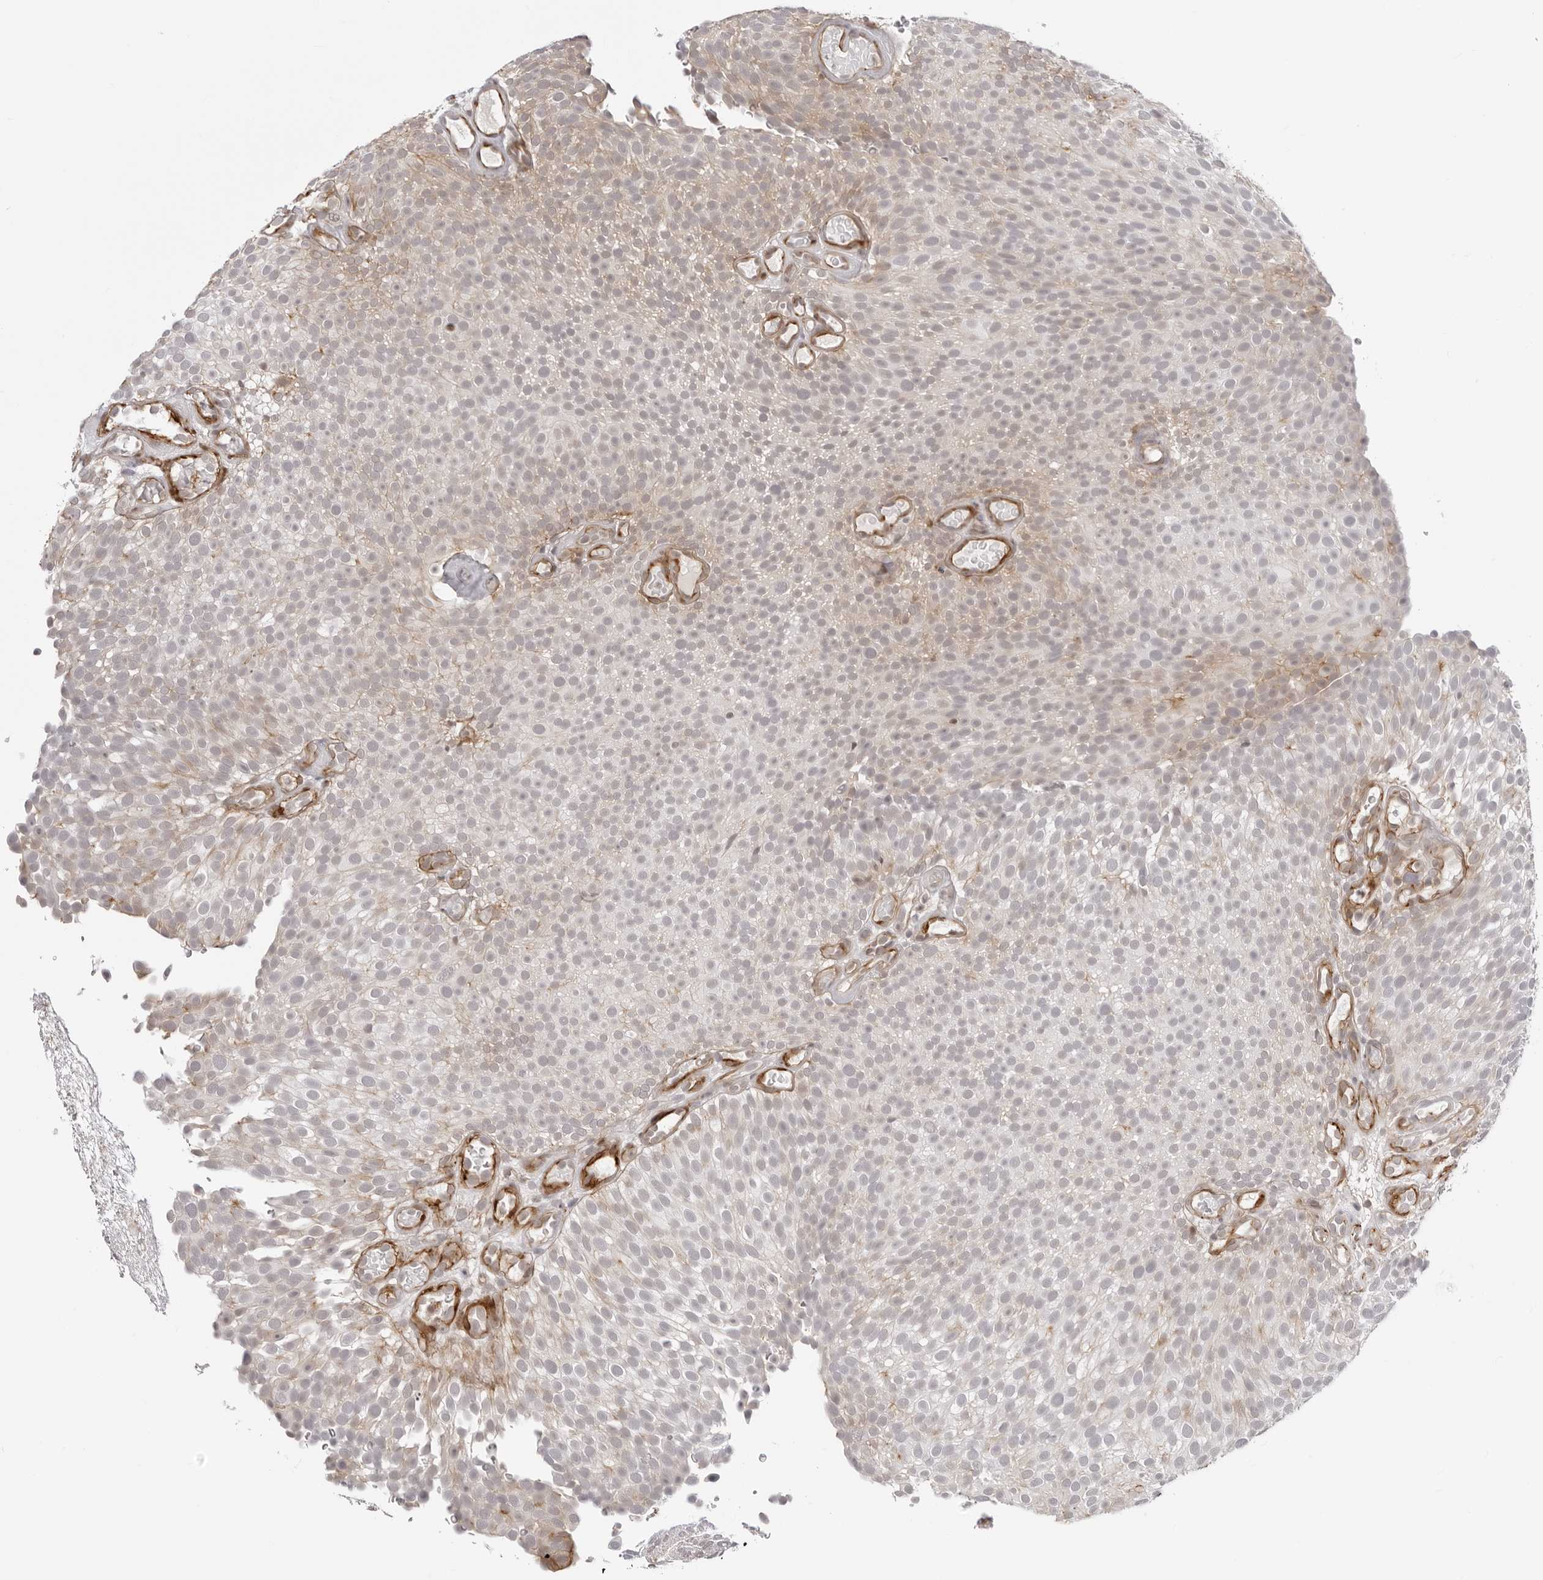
{"staining": {"intensity": "weak", "quantity": "<25%", "location": "cytoplasmic/membranous"}, "tissue": "urothelial cancer", "cell_type": "Tumor cells", "image_type": "cancer", "snomed": [{"axis": "morphology", "description": "Urothelial carcinoma, Low grade"}, {"axis": "topography", "description": "Urinary bladder"}], "caption": "Human urothelial cancer stained for a protein using immunohistochemistry (IHC) demonstrates no expression in tumor cells.", "gene": "UNK", "patient": {"sex": "male", "age": 78}}